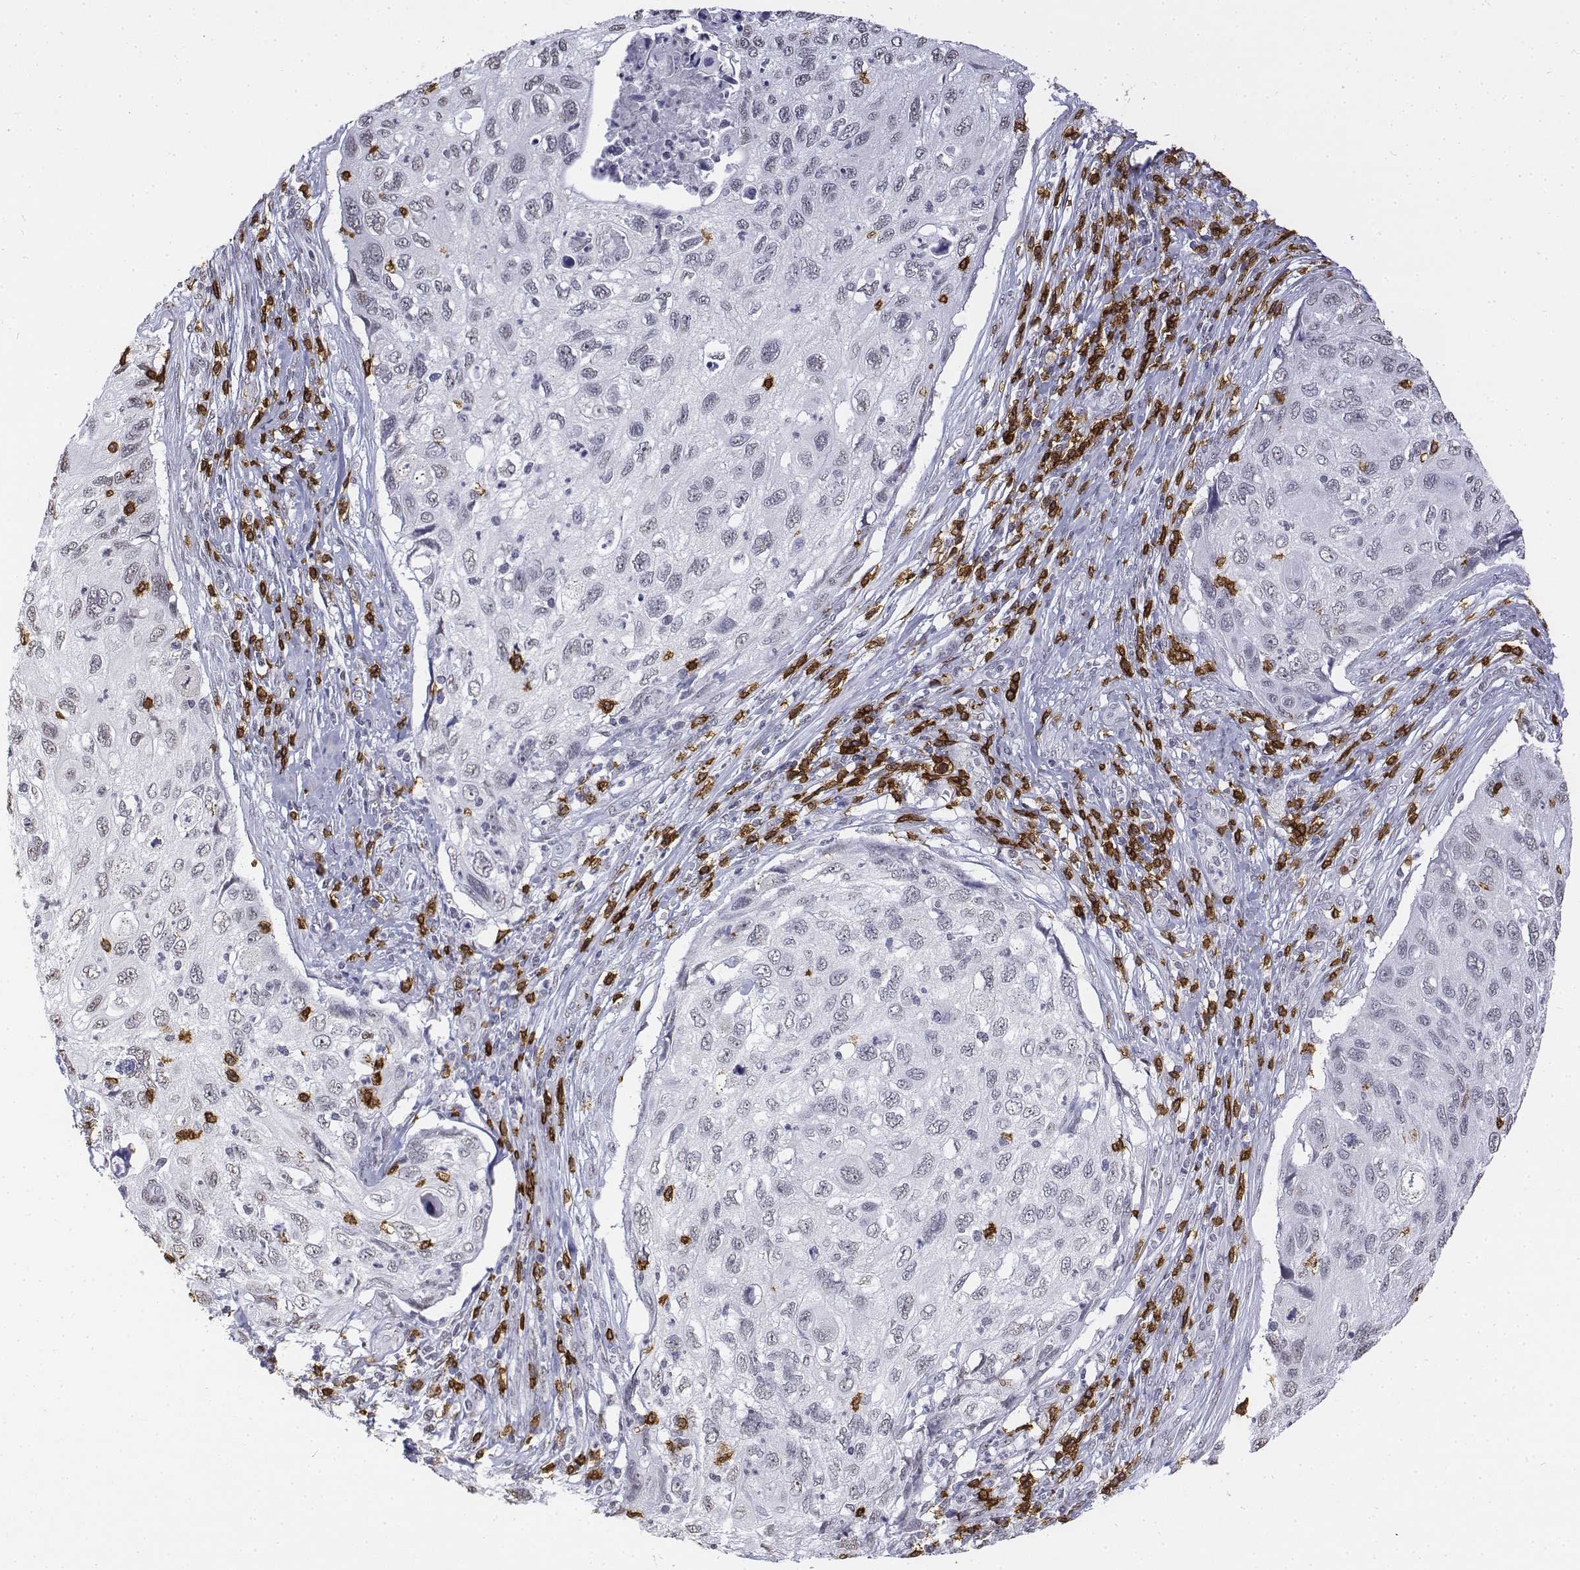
{"staining": {"intensity": "negative", "quantity": "none", "location": "none"}, "tissue": "cervical cancer", "cell_type": "Tumor cells", "image_type": "cancer", "snomed": [{"axis": "morphology", "description": "Squamous cell carcinoma, NOS"}, {"axis": "topography", "description": "Cervix"}], "caption": "An image of human cervical cancer (squamous cell carcinoma) is negative for staining in tumor cells.", "gene": "CD3E", "patient": {"sex": "female", "age": 70}}